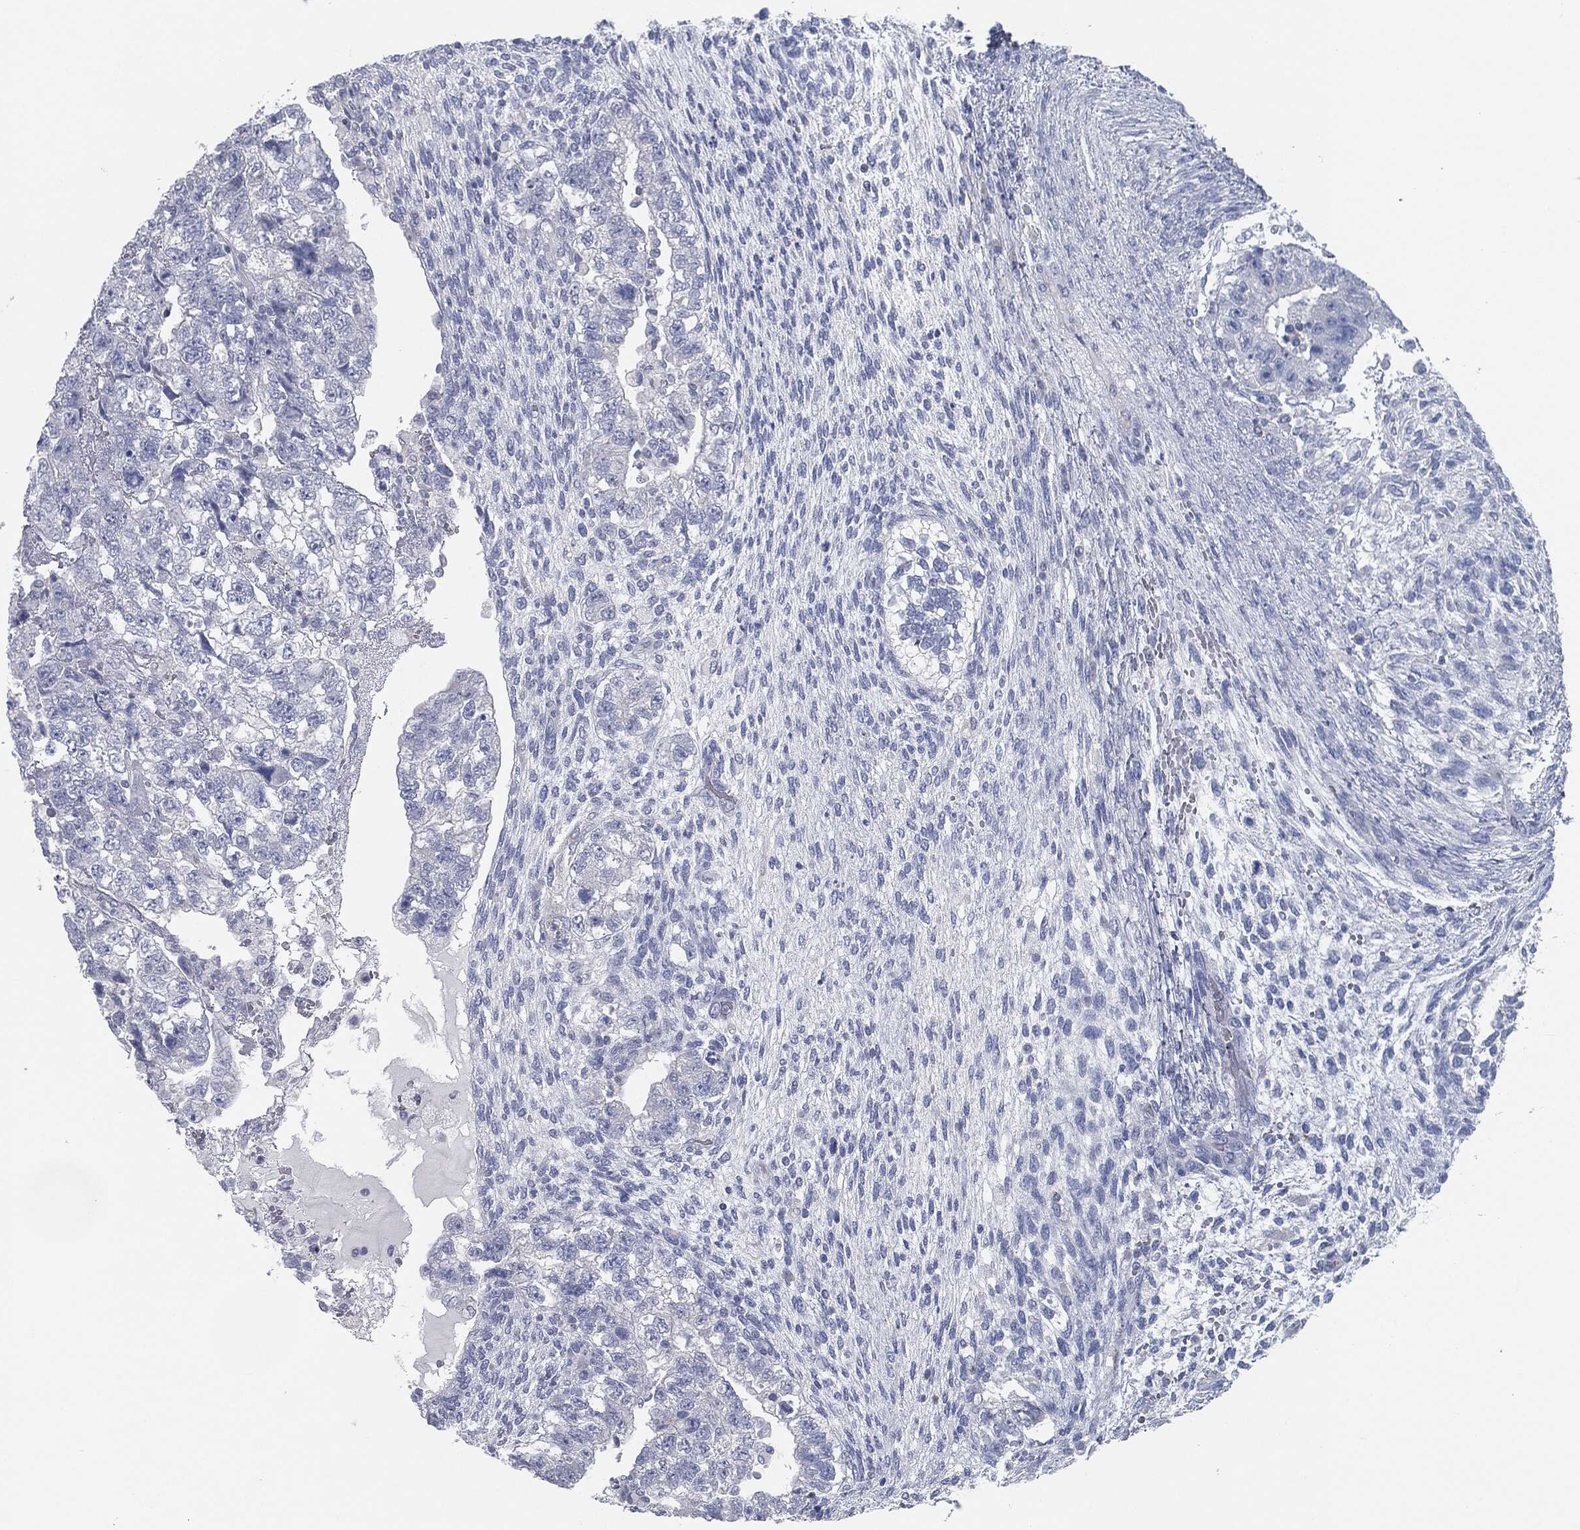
{"staining": {"intensity": "negative", "quantity": "none", "location": "none"}, "tissue": "testis cancer", "cell_type": "Tumor cells", "image_type": "cancer", "snomed": [{"axis": "morphology", "description": "Normal tissue, NOS"}, {"axis": "morphology", "description": "Carcinoma, Embryonal, NOS"}, {"axis": "topography", "description": "Testis"}], "caption": "DAB (3,3'-diaminobenzidine) immunohistochemical staining of human testis cancer shows no significant staining in tumor cells.", "gene": "CAV3", "patient": {"sex": "male", "age": 36}}